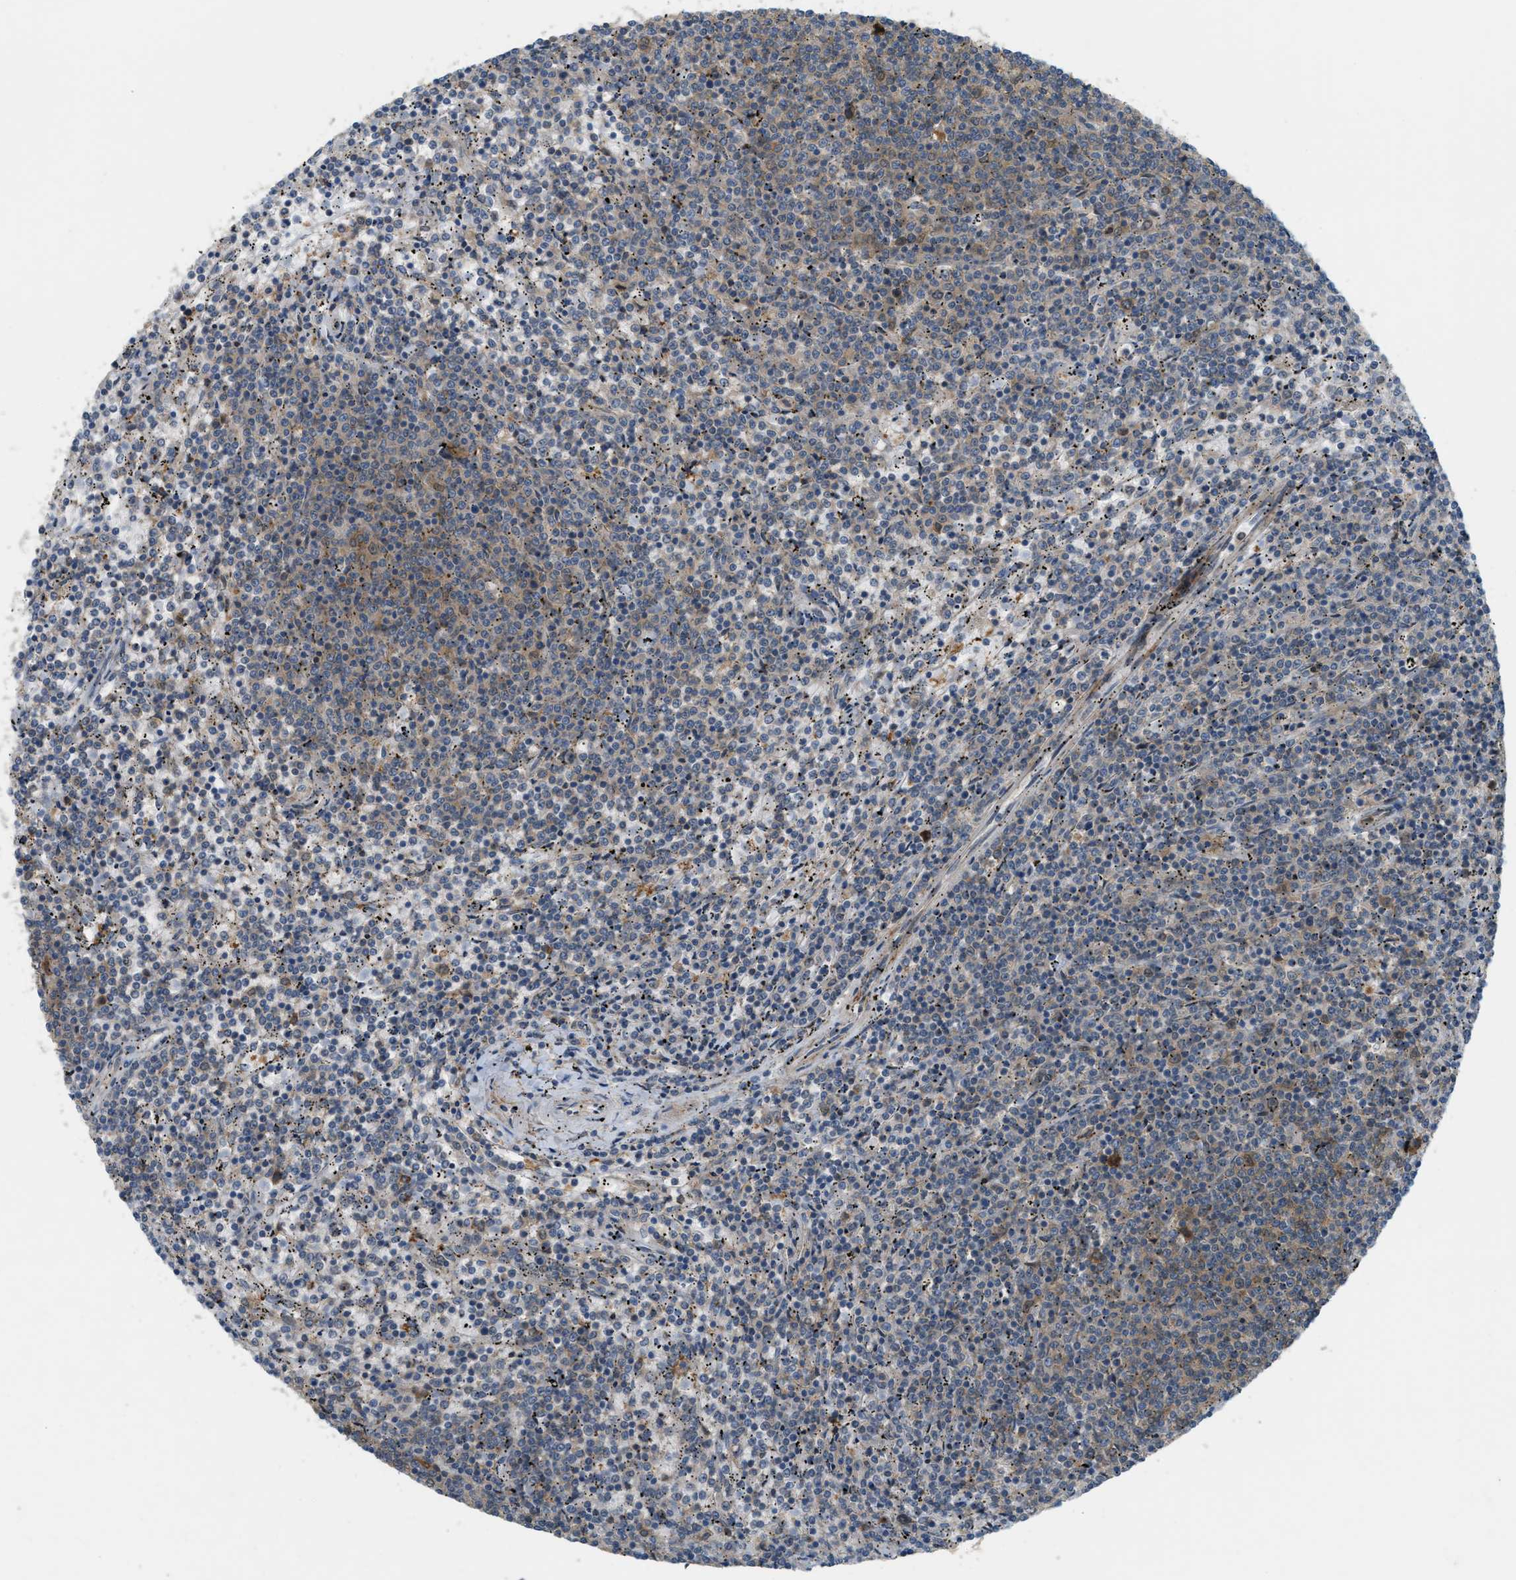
{"staining": {"intensity": "weak", "quantity": ">75%", "location": "cytoplasmic/membranous"}, "tissue": "lymphoma", "cell_type": "Tumor cells", "image_type": "cancer", "snomed": [{"axis": "morphology", "description": "Malignant lymphoma, non-Hodgkin's type, Low grade"}, {"axis": "topography", "description": "Spleen"}], "caption": "A low amount of weak cytoplasmic/membranous positivity is present in approximately >75% of tumor cells in lymphoma tissue.", "gene": "PDCL3", "patient": {"sex": "female", "age": 50}}